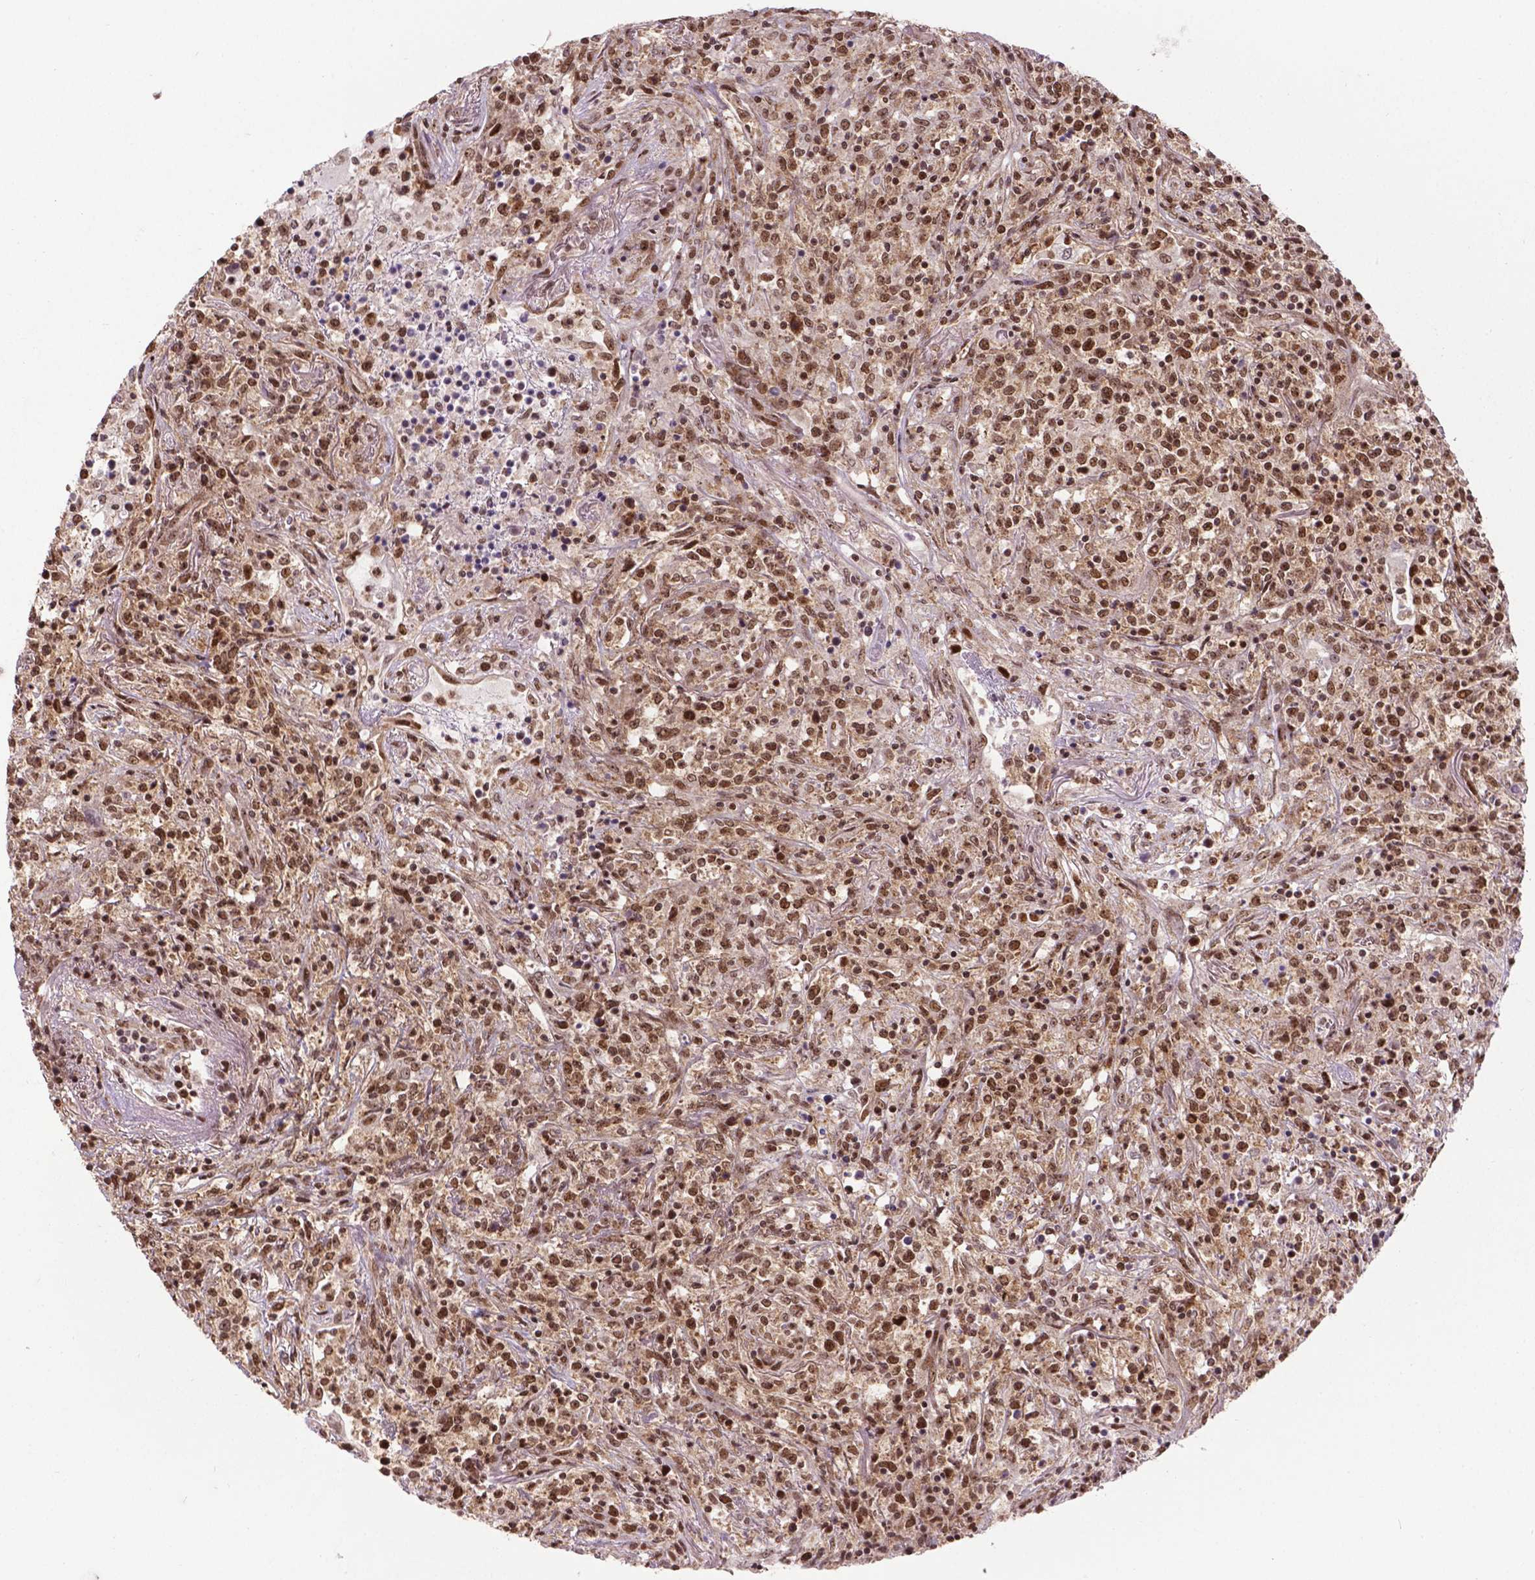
{"staining": {"intensity": "moderate", "quantity": ">75%", "location": "nuclear"}, "tissue": "lymphoma", "cell_type": "Tumor cells", "image_type": "cancer", "snomed": [{"axis": "morphology", "description": "Malignant lymphoma, non-Hodgkin's type, High grade"}, {"axis": "topography", "description": "Lung"}], "caption": "Immunohistochemical staining of lymphoma exhibits medium levels of moderate nuclear staining in approximately >75% of tumor cells.", "gene": "CSNK2A1", "patient": {"sex": "male", "age": 79}}